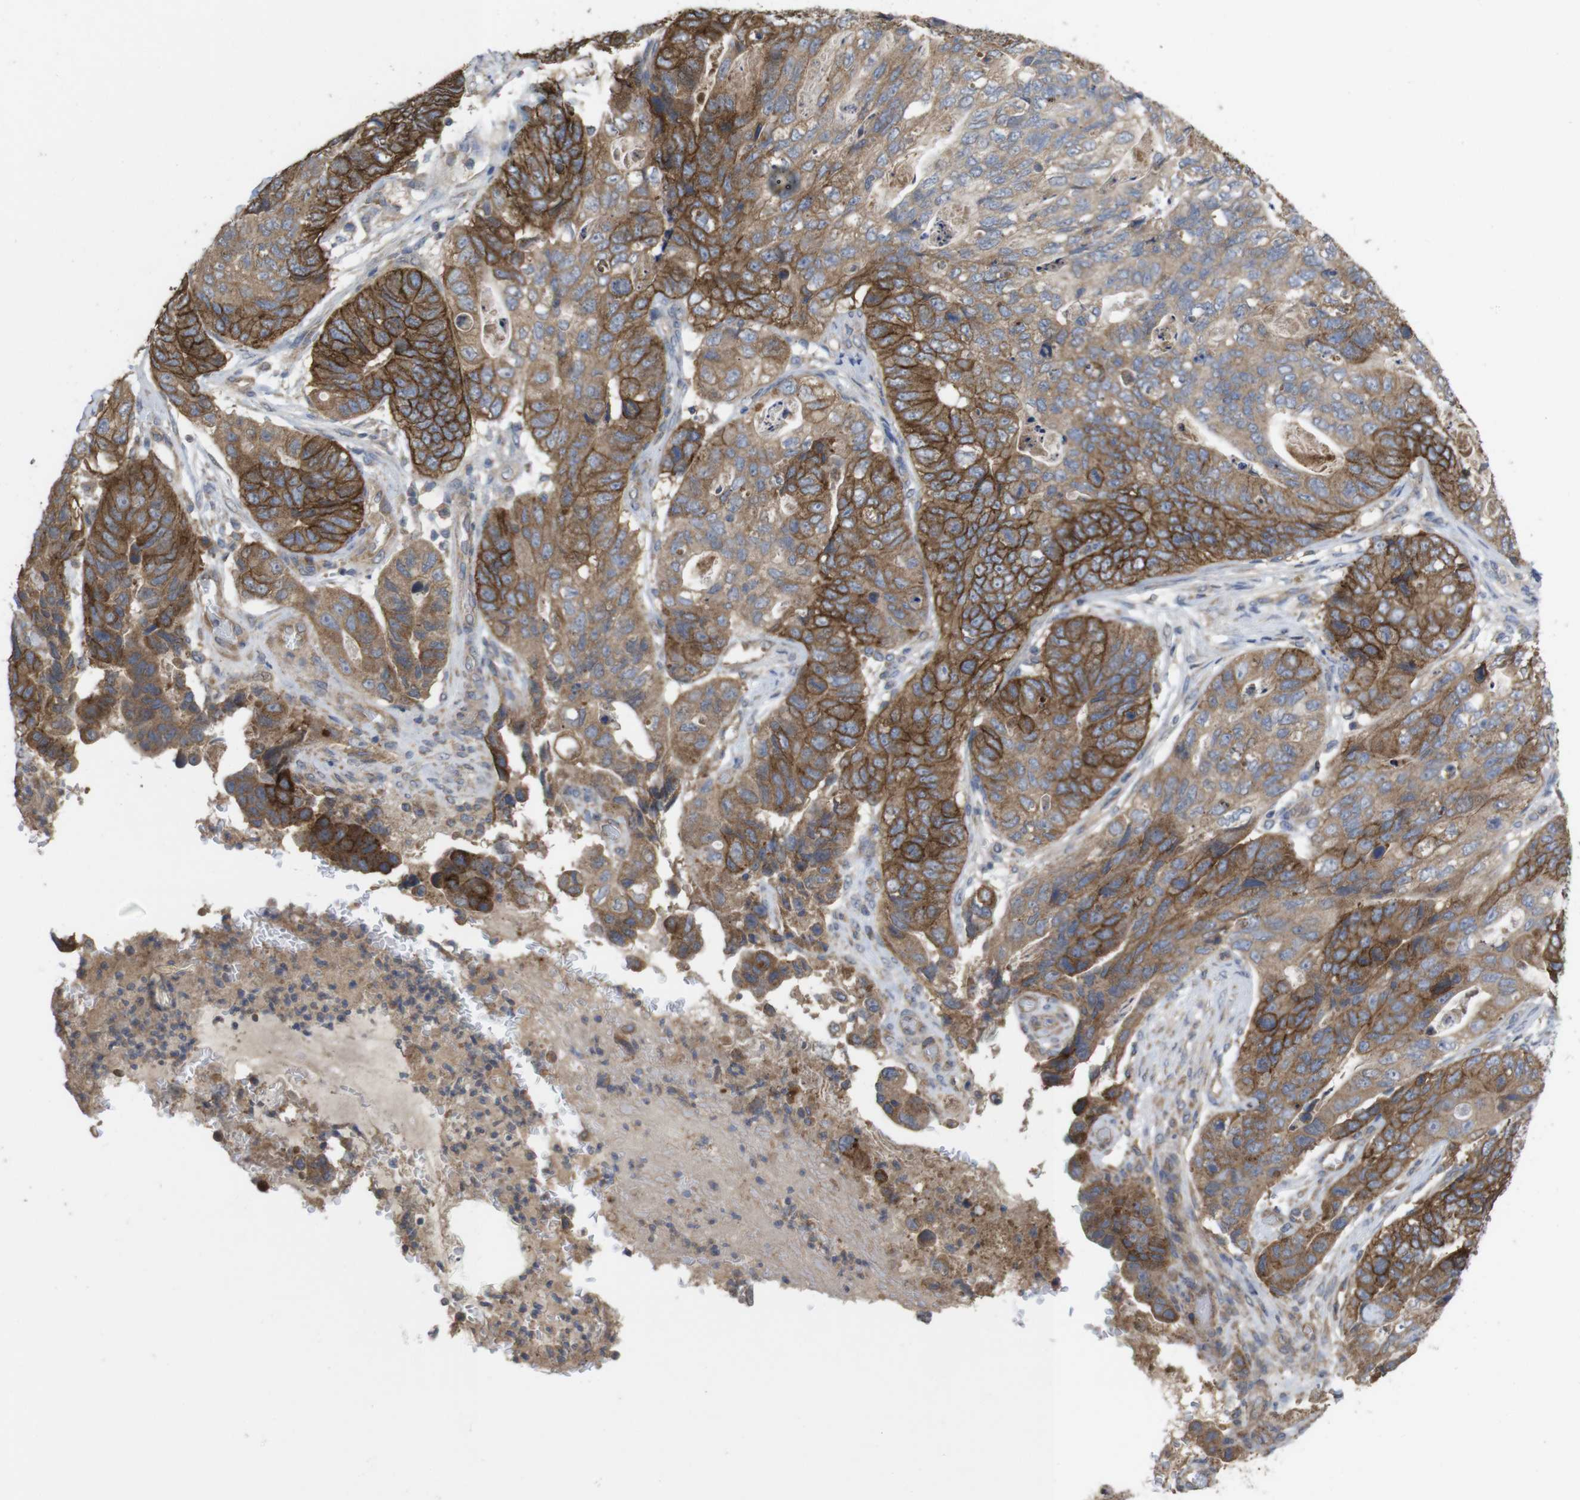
{"staining": {"intensity": "strong", "quantity": "25%-75%", "location": "cytoplasmic/membranous"}, "tissue": "stomach cancer", "cell_type": "Tumor cells", "image_type": "cancer", "snomed": [{"axis": "morphology", "description": "Adenocarcinoma, NOS"}, {"axis": "topography", "description": "Stomach"}], "caption": "Immunohistochemical staining of human stomach adenocarcinoma demonstrates high levels of strong cytoplasmic/membranous protein staining in approximately 25%-75% of tumor cells.", "gene": "KCNS3", "patient": {"sex": "female", "age": 89}}